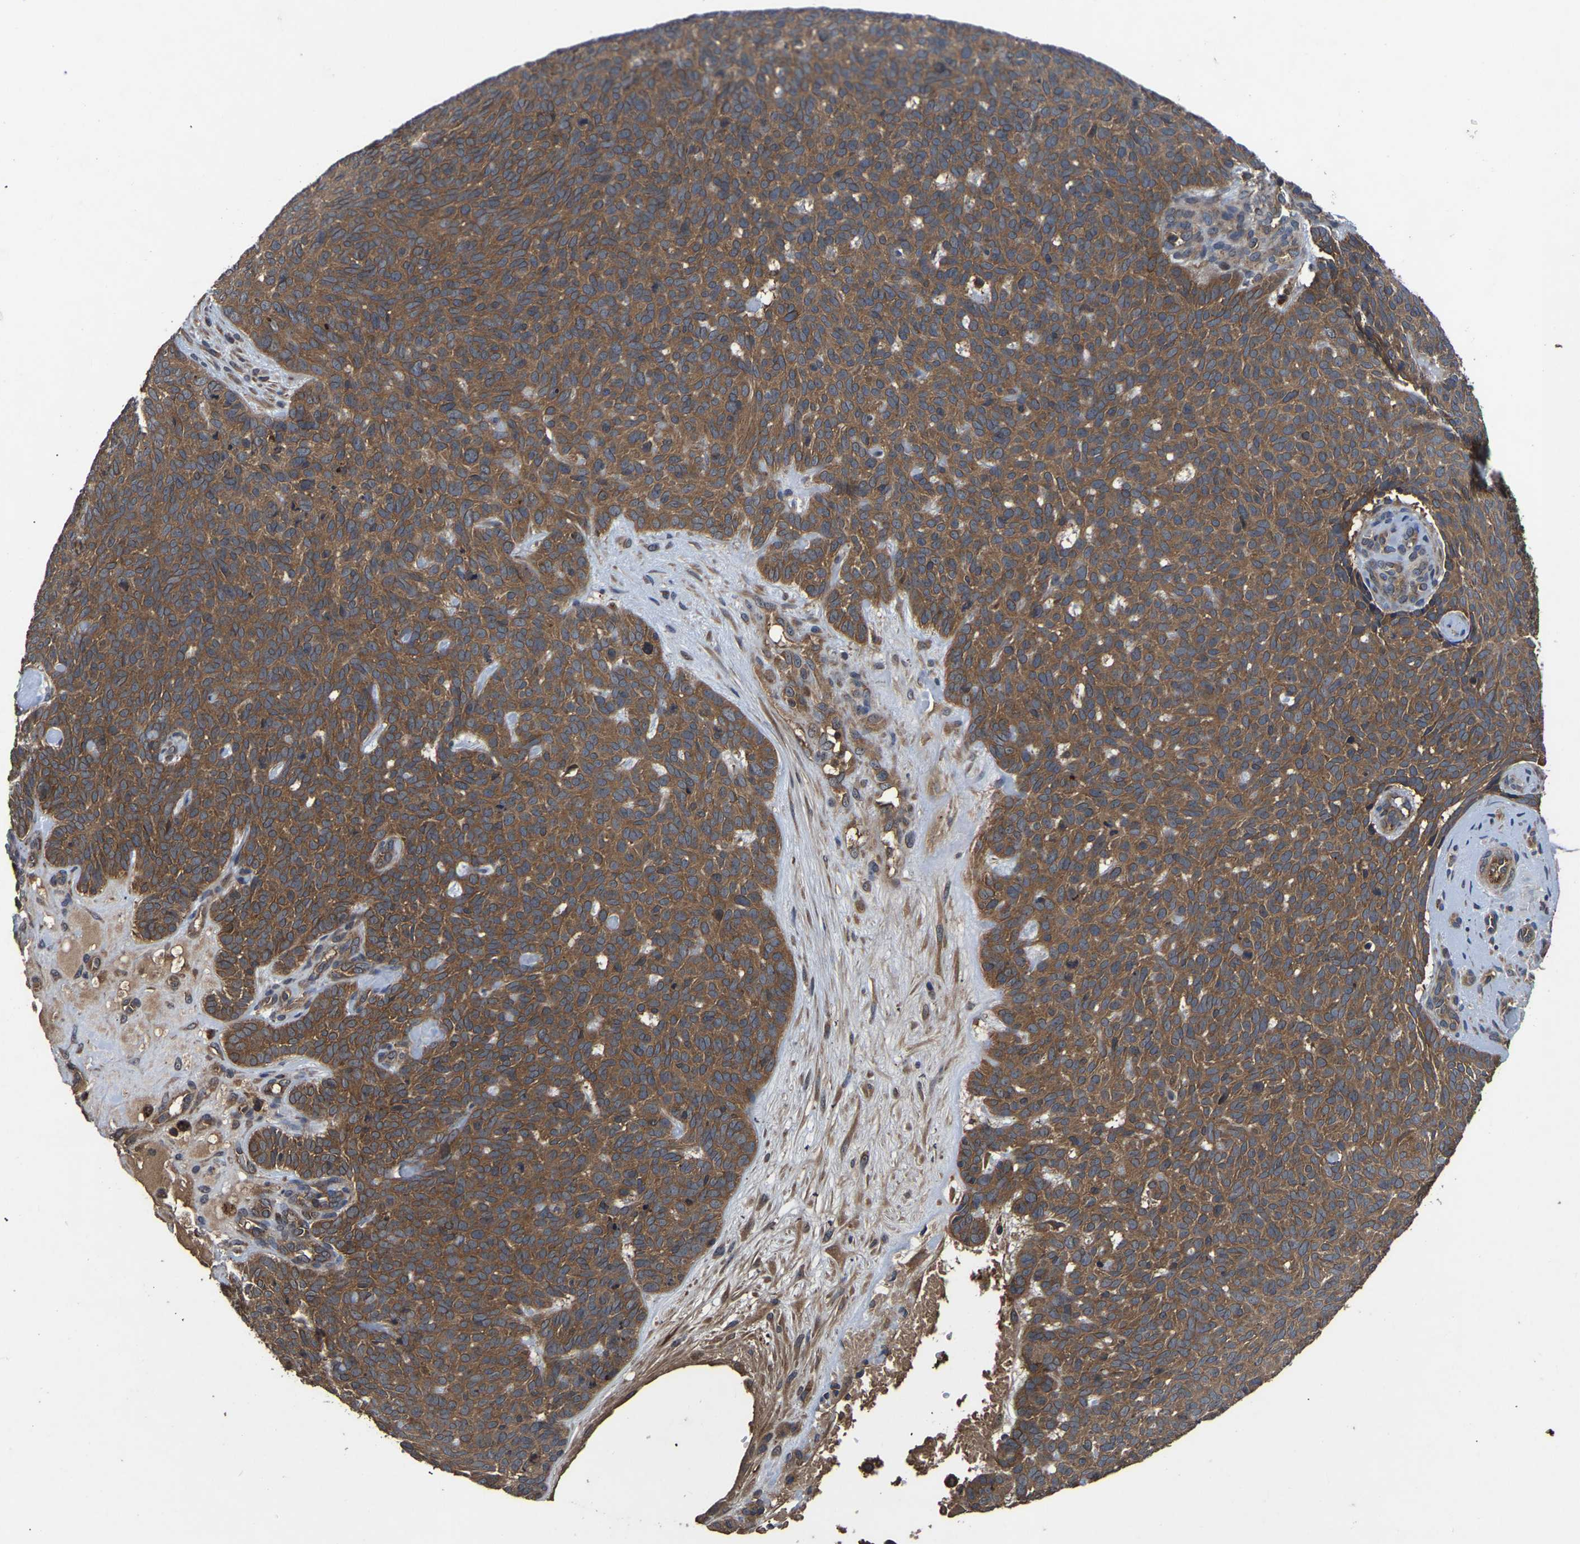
{"staining": {"intensity": "moderate", "quantity": ">75%", "location": "cytoplasmic/membranous"}, "tissue": "skin cancer", "cell_type": "Tumor cells", "image_type": "cancer", "snomed": [{"axis": "morphology", "description": "Basal cell carcinoma"}, {"axis": "topography", "description": "Skin"}], "caption": "Protein expression analysis of human skin cancer reveals moderate cytoplasmic/membranous positivity in approximately >75% of tumor cells. Immunohistochemistry stains the protein of interest in brown and the nuclei are stained blue.", "gene": "CRYZL1", "patient": {"sex": "male", "age": 61}}